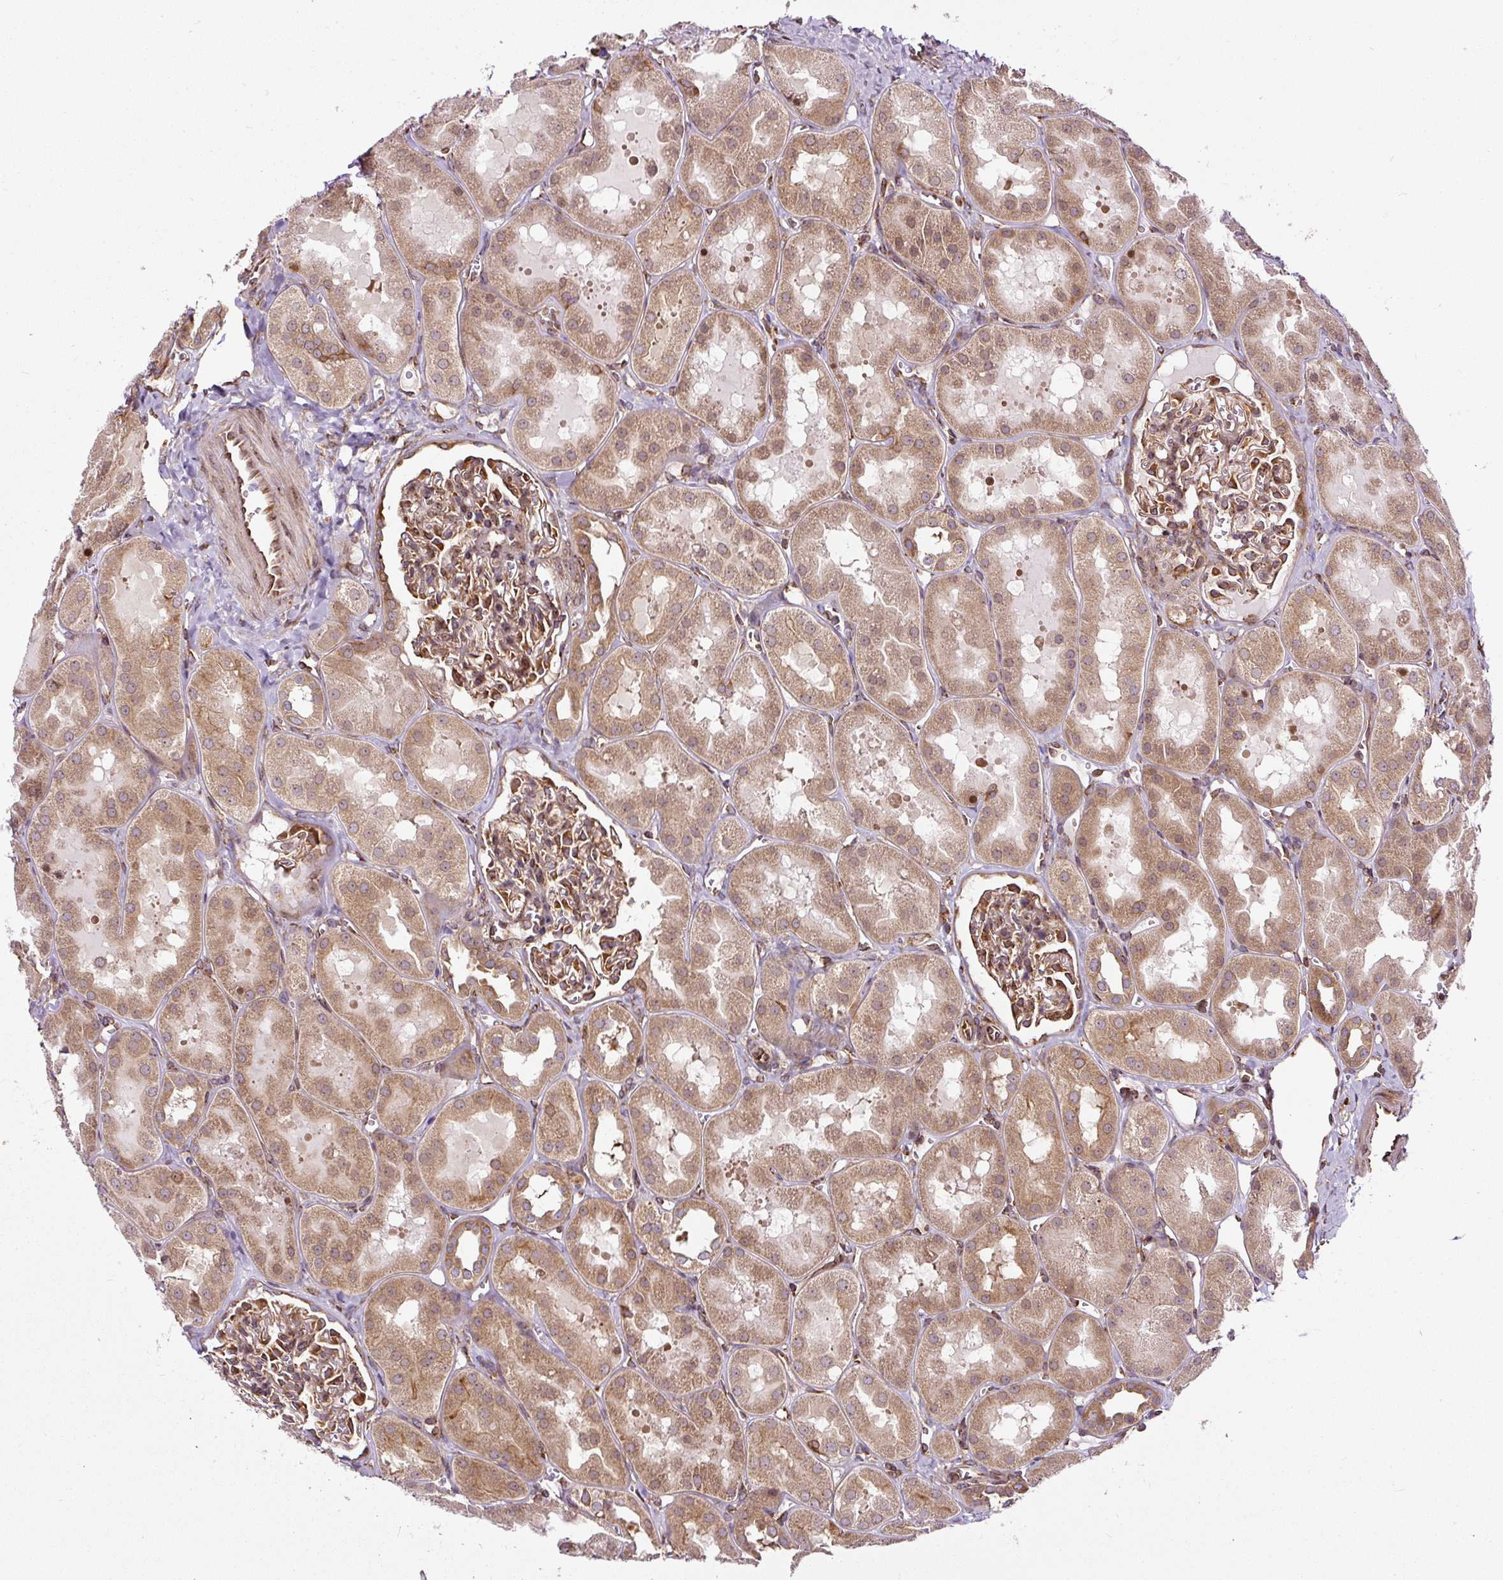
{"staining": {"intensity": "moderate", "quantity": ">75%", "location": "cytoplasmic/membranous"}, "tissue": "kidney", "cell_type": "Cells in glomeruli", "image_type": "normal", "snomed": [{"axis": "morphology", "description": "Normal tissue, NOS"}, {"axis": "topography", "description": "Kidney"}, {"axis": "topography", "description": "Urinary bladder"}], "caption": "Protein staining of unremarkable kidney exhibits moderate cytoplasmic/membranous positivity in about >75% of cells in glomeruli.", "gene": "KDM4E", "patient": {"sex": "male", "age": 16}}